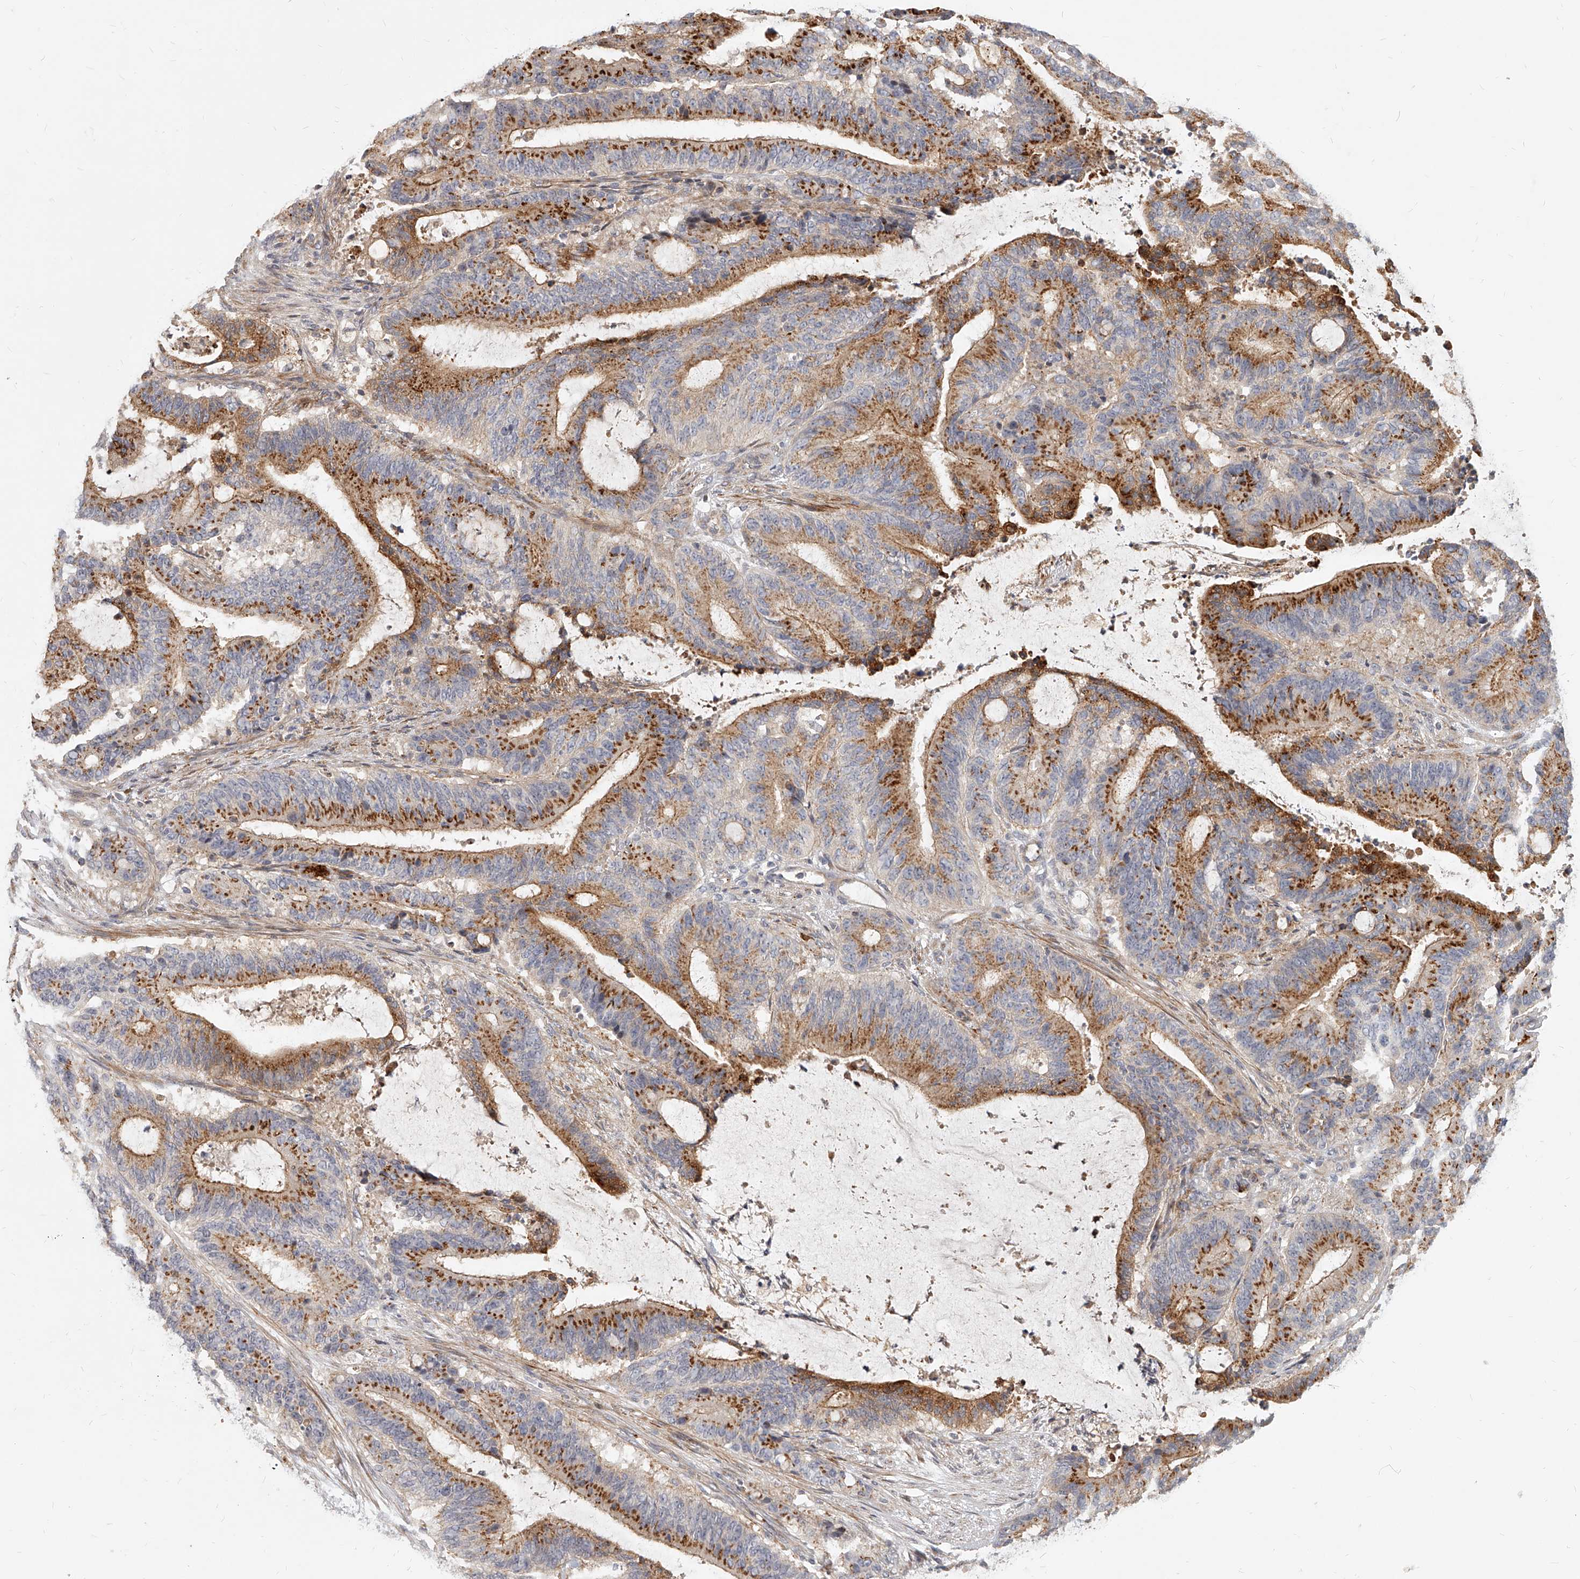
{"staining": {"intensity": "moderate", "quantity": ">75%", "location": "cytoplasmic/membranous"}, "tissue": "liver cancer", "cell_type": "Tumor cells", "image_type": "cancer", "snomed": [{"axis": "morphology", "description": "Normal tissue, NOS"}, {"axis": "morphology", "description": "Cholangiocarcinoma"}, {"axis": "topography", "description": "Liver"}, {"axis": "topography", "description": "Peripheral nerve tissue"}], "caption": "Protein analysis of liver cancer (cholangiocarcinoma) tissue exhibits moderate cytoplasmic/membranous positivity in approximately >75% of tumor cells.", "gene": "SLC37A1", "patient": {"sex": "female", "age": 73}}